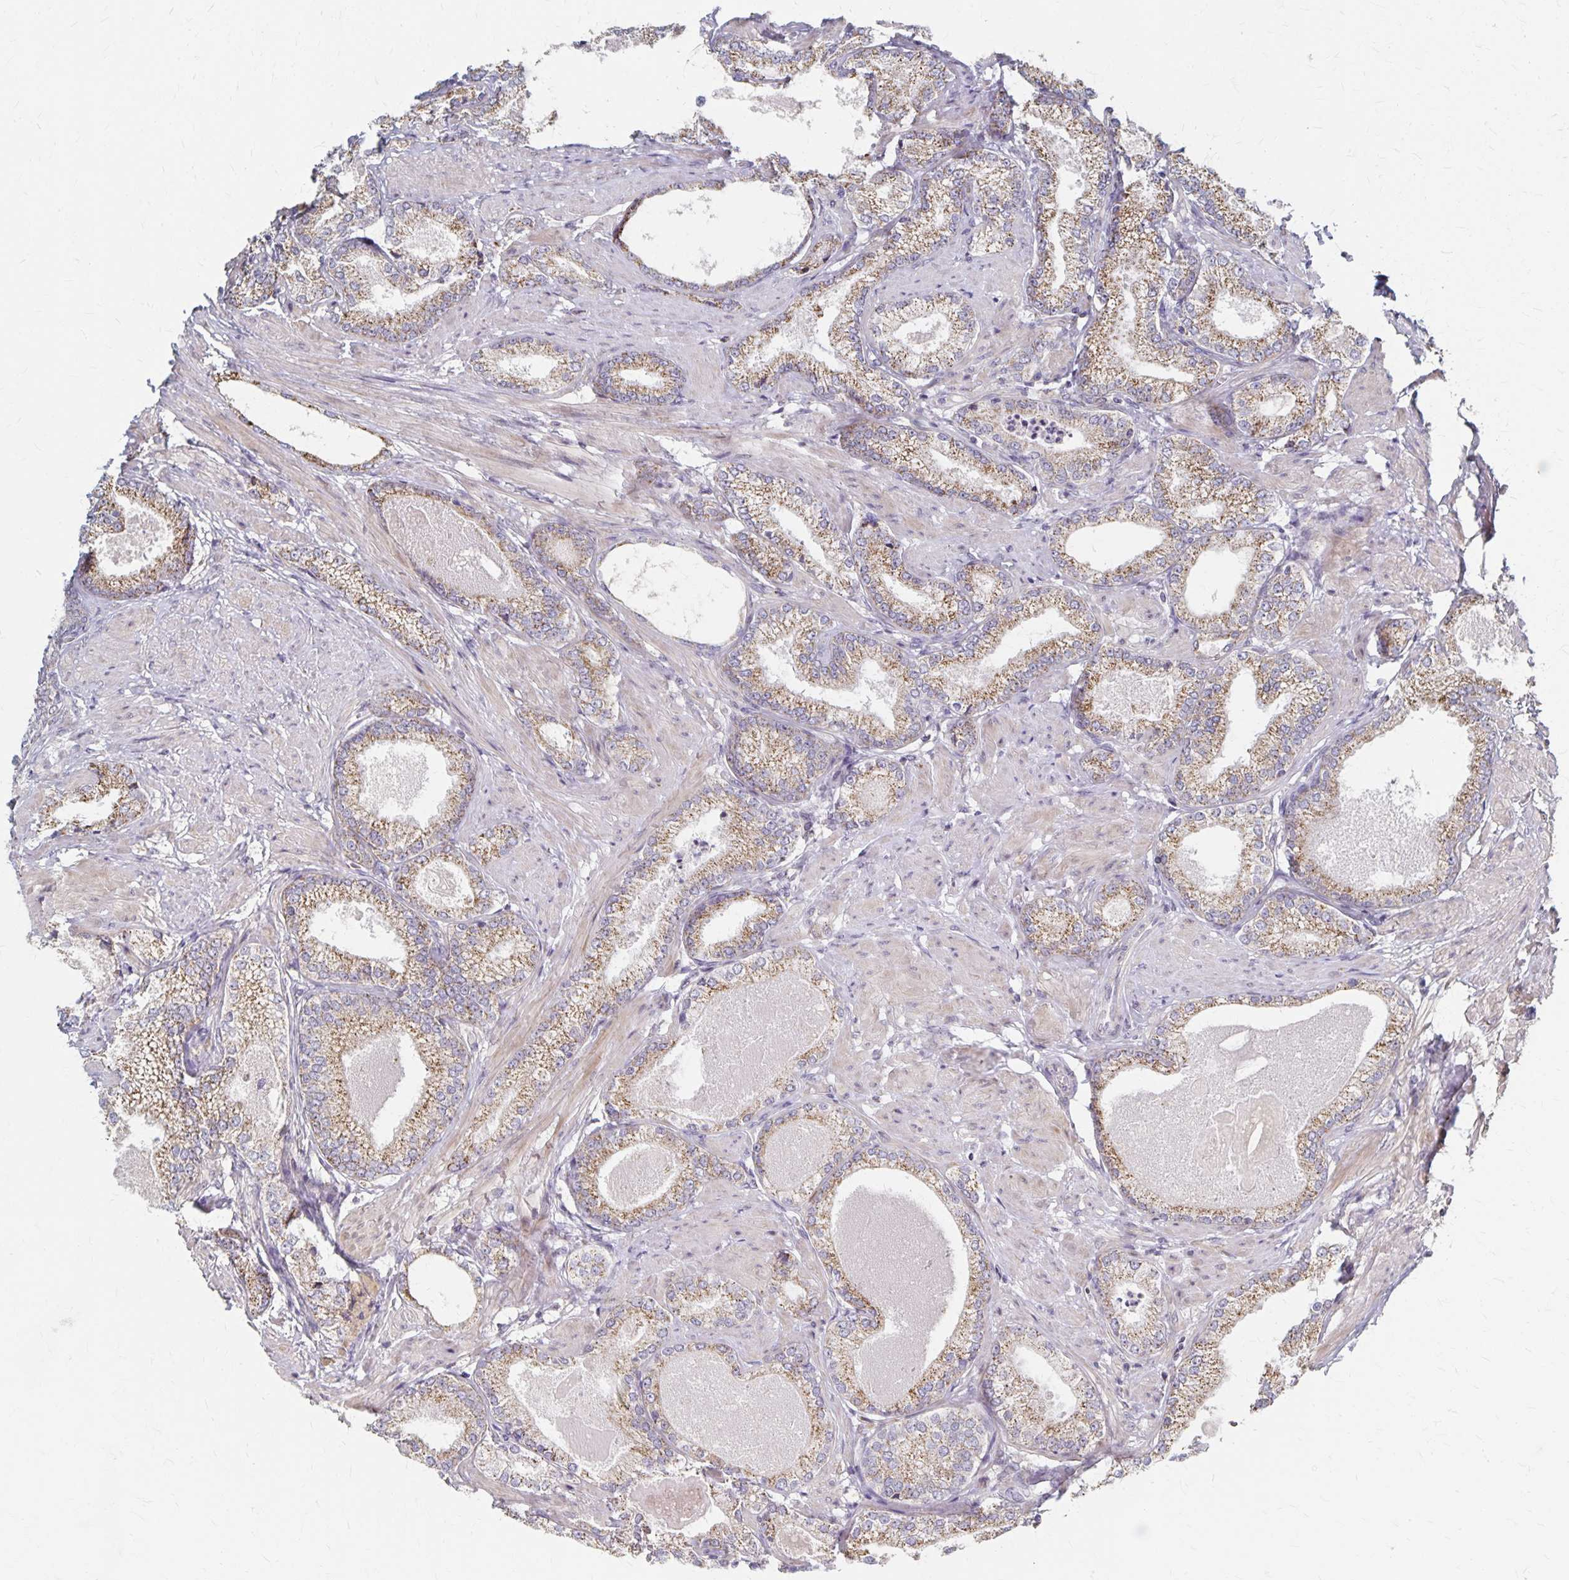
{"staining": {"intensity": "moderate", "quantity": ">75%", "location": "cytoplasmic/membranous"}, "tissue": "prostate cancer", "cell_type": "Tumor cells", "image_type": "cancer", "snomed": [{"axis": "morphology", "description": "Adenocarcinoma, High grade"}, {"axis": "topography", "description": "Prostate and seminal vesicle, NOS"}], "caption": "There is medium levels of moderate cytoplasmic/membranous positivity in tumor cells of prostate cancer, as demonstrated by immunohistochemical staining (brown color).", "gene": "DYRK4", "patient": {"sex": "male", "age": 61}}